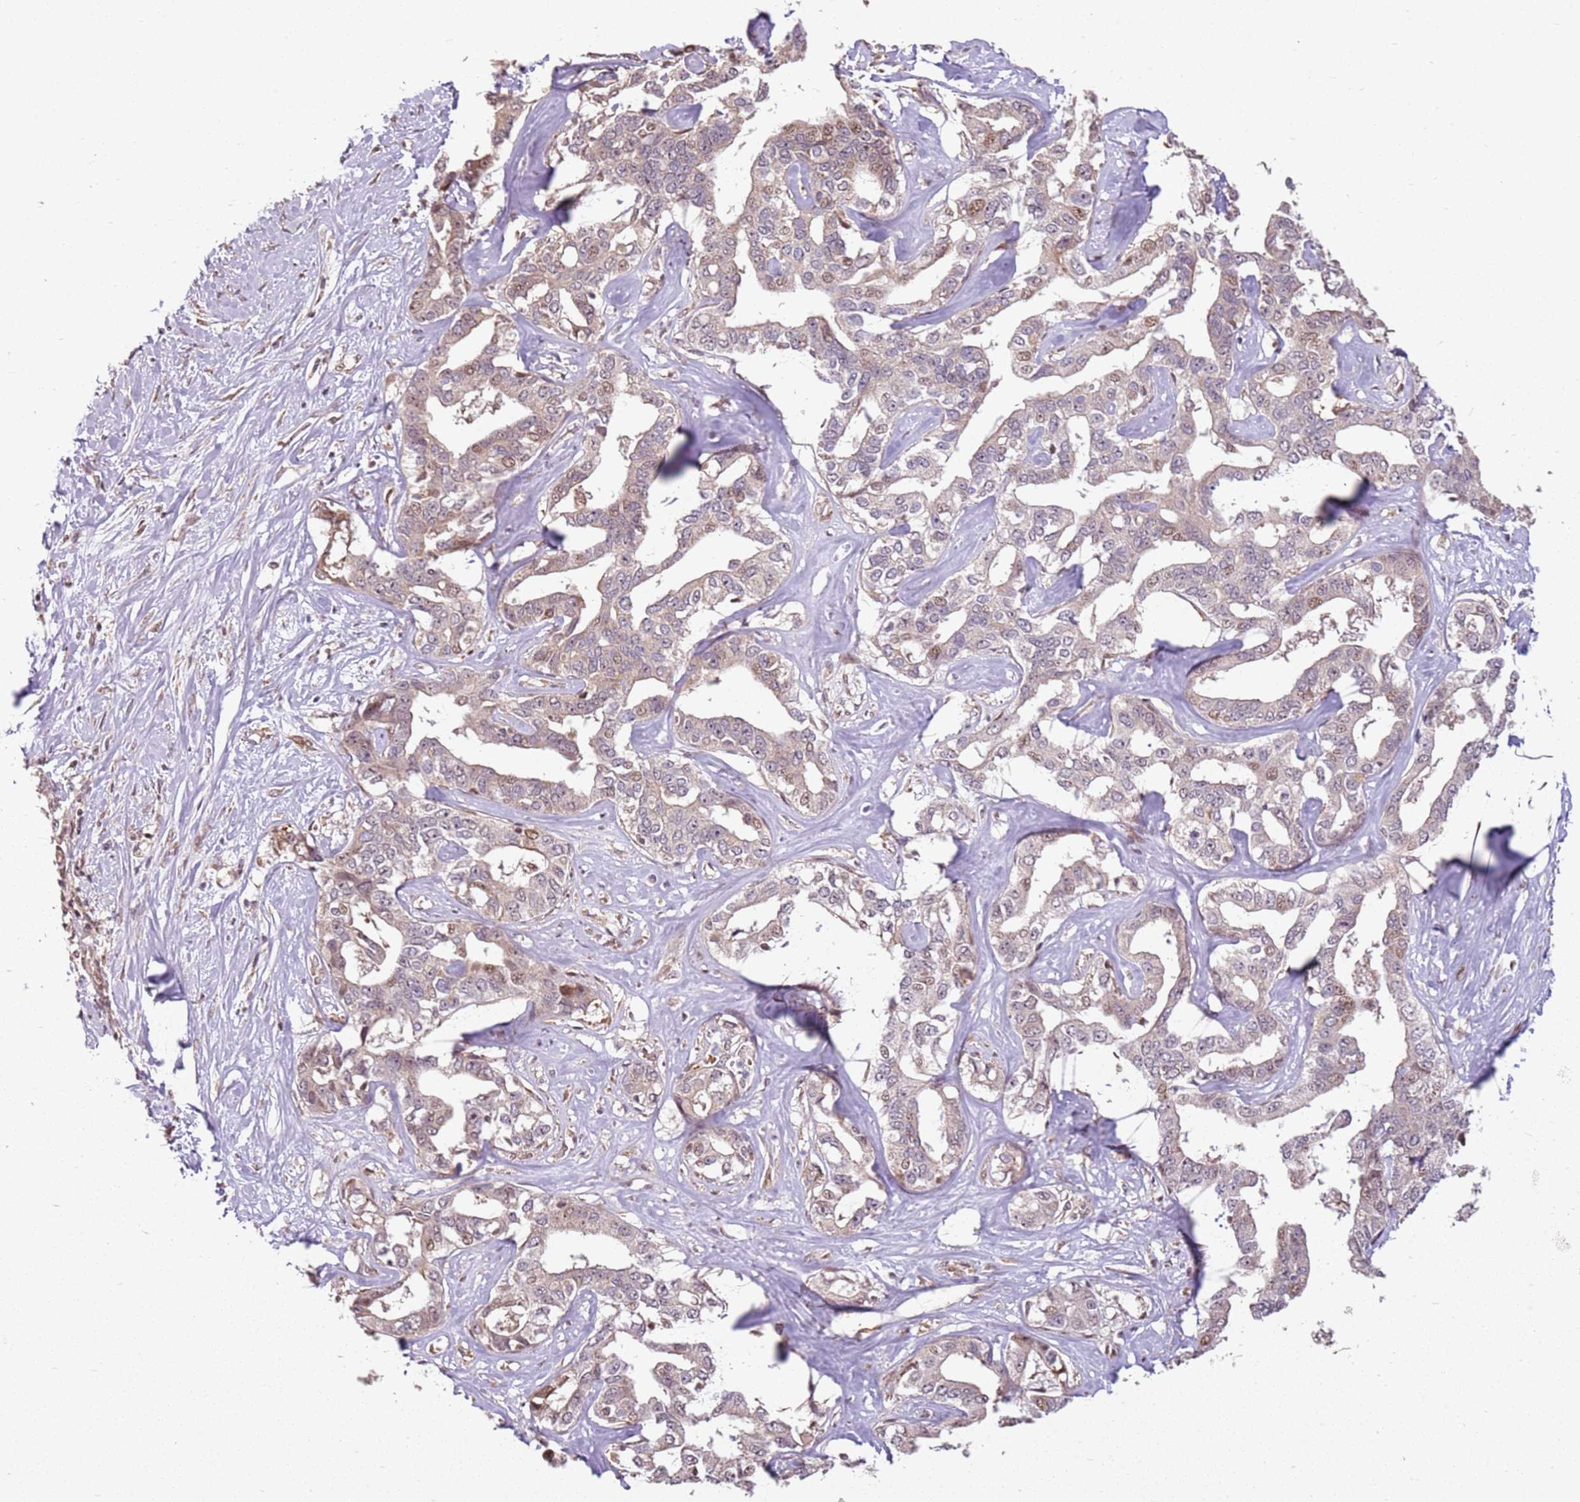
{"staining": {"intensity": "weak", "quantity": ">75%", "location": "cytoplasmic/membranous,nuclear"}, "tissue": "liver cancer", "cell_type": "Tumor cells", "image_type": "cancer", "snomed": [{"axis": "morphology", "description": "Cholangiocarcinoma"}, {"axis": "topography", "description": "Liver"}], "caption": "Brown immunohistochemical staining in liver cancer reveals weak cytoplasmic/membranous and nuclear positivity in about >75% of tumor cells. (DAB IHC with brightfield microscopy, high magnification).", "gene": "CHURC1", "patient": {"sex": "male", "age": 59}}